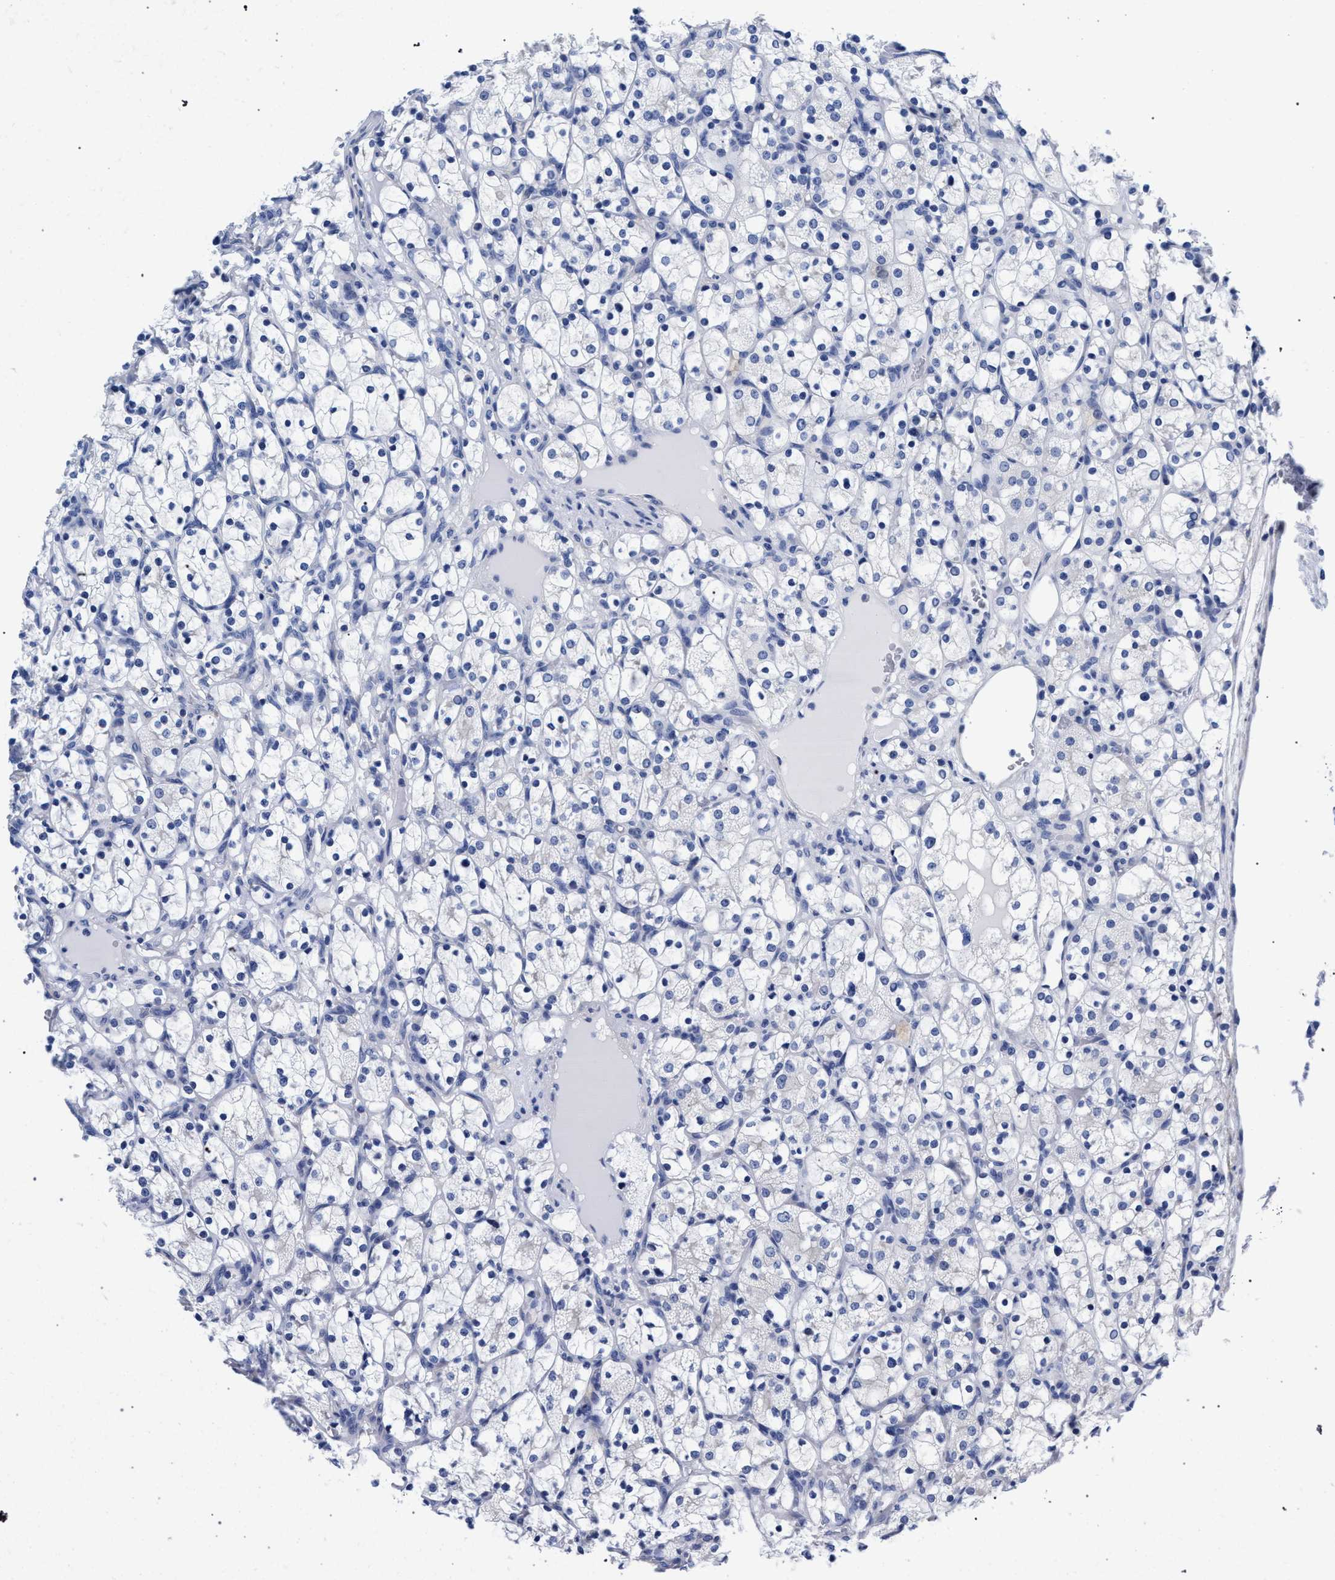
{"staining": {"intensity": "negative", "quantity": "none", "location": "none"}, "tissue": "renal cancer", "cell_type": "Tumor cells", "image_type": "cancer", "snomed": [{"axis": "morphology", "description": "Adenocarcinoma, NOS"}, {"axis": "topography", "description": "Kidney"}], "caption": "The histopathology image shows no significant expression in tumor cells of renal adenocarcinoma.", "gene": "AKAP4", "patient": {"sex": "female", "age": 69}}